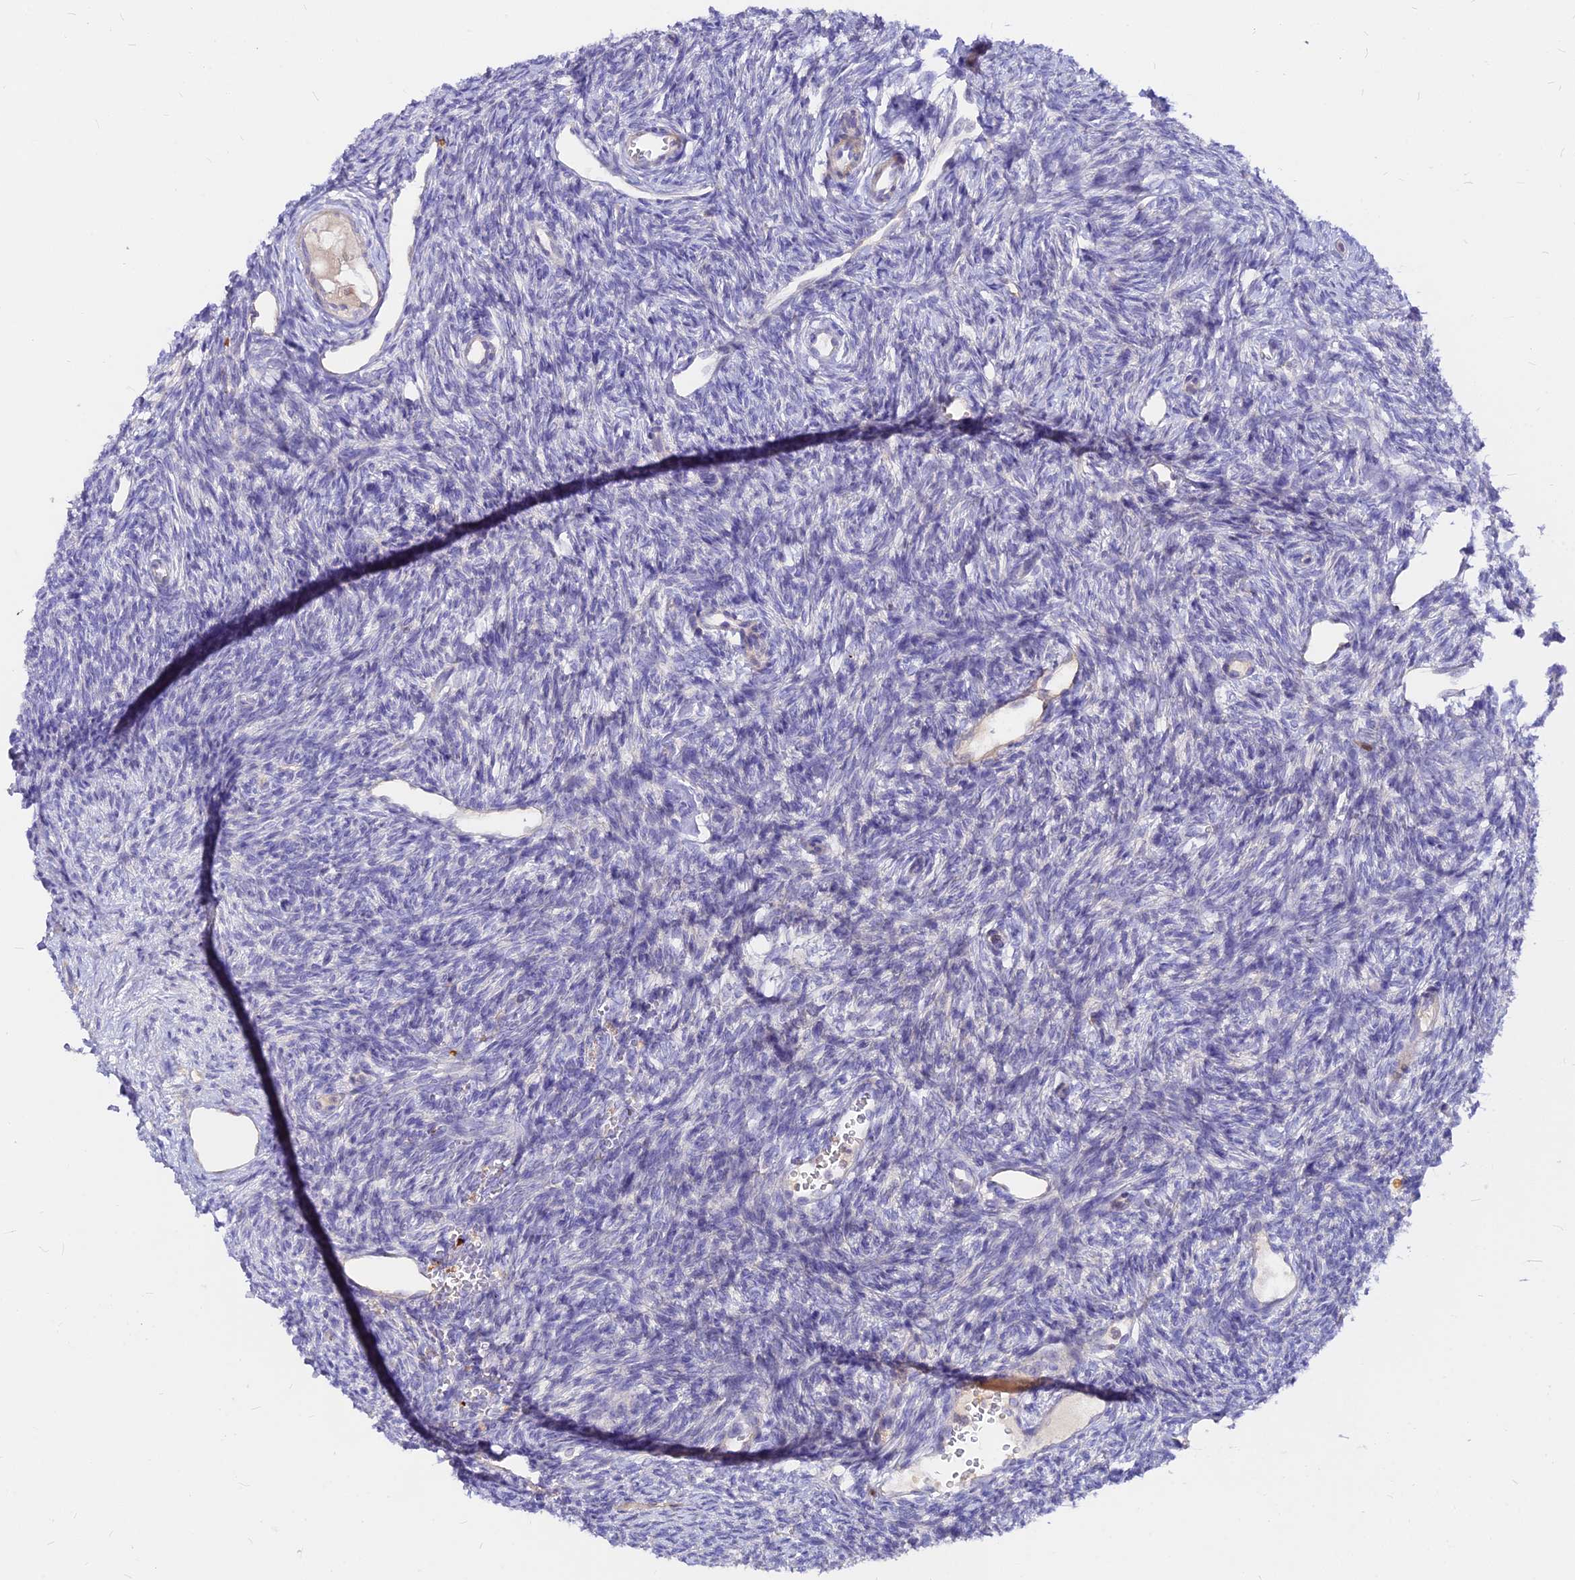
{"staining": {"intensity": "weak", "quantity": "<25%", "location": "cytoplasmic/membranous"}, "tissue": "ovary", "cell_type": "Follicle cells", "image_type": "normal", "snomed": [{"axis": "morphology", "description": "Normal tissue, NOS"}, {"axis": "morphology", "description": "Cyst, NOS"}, {"axis": "topography", "description": "Ovary"}], "caption": "Immunohistochemistry of benign ovary demonstrates no staining in follicle cells.", "gene": "DENND2D", "patient": {"sex": "female", "age": 33}}